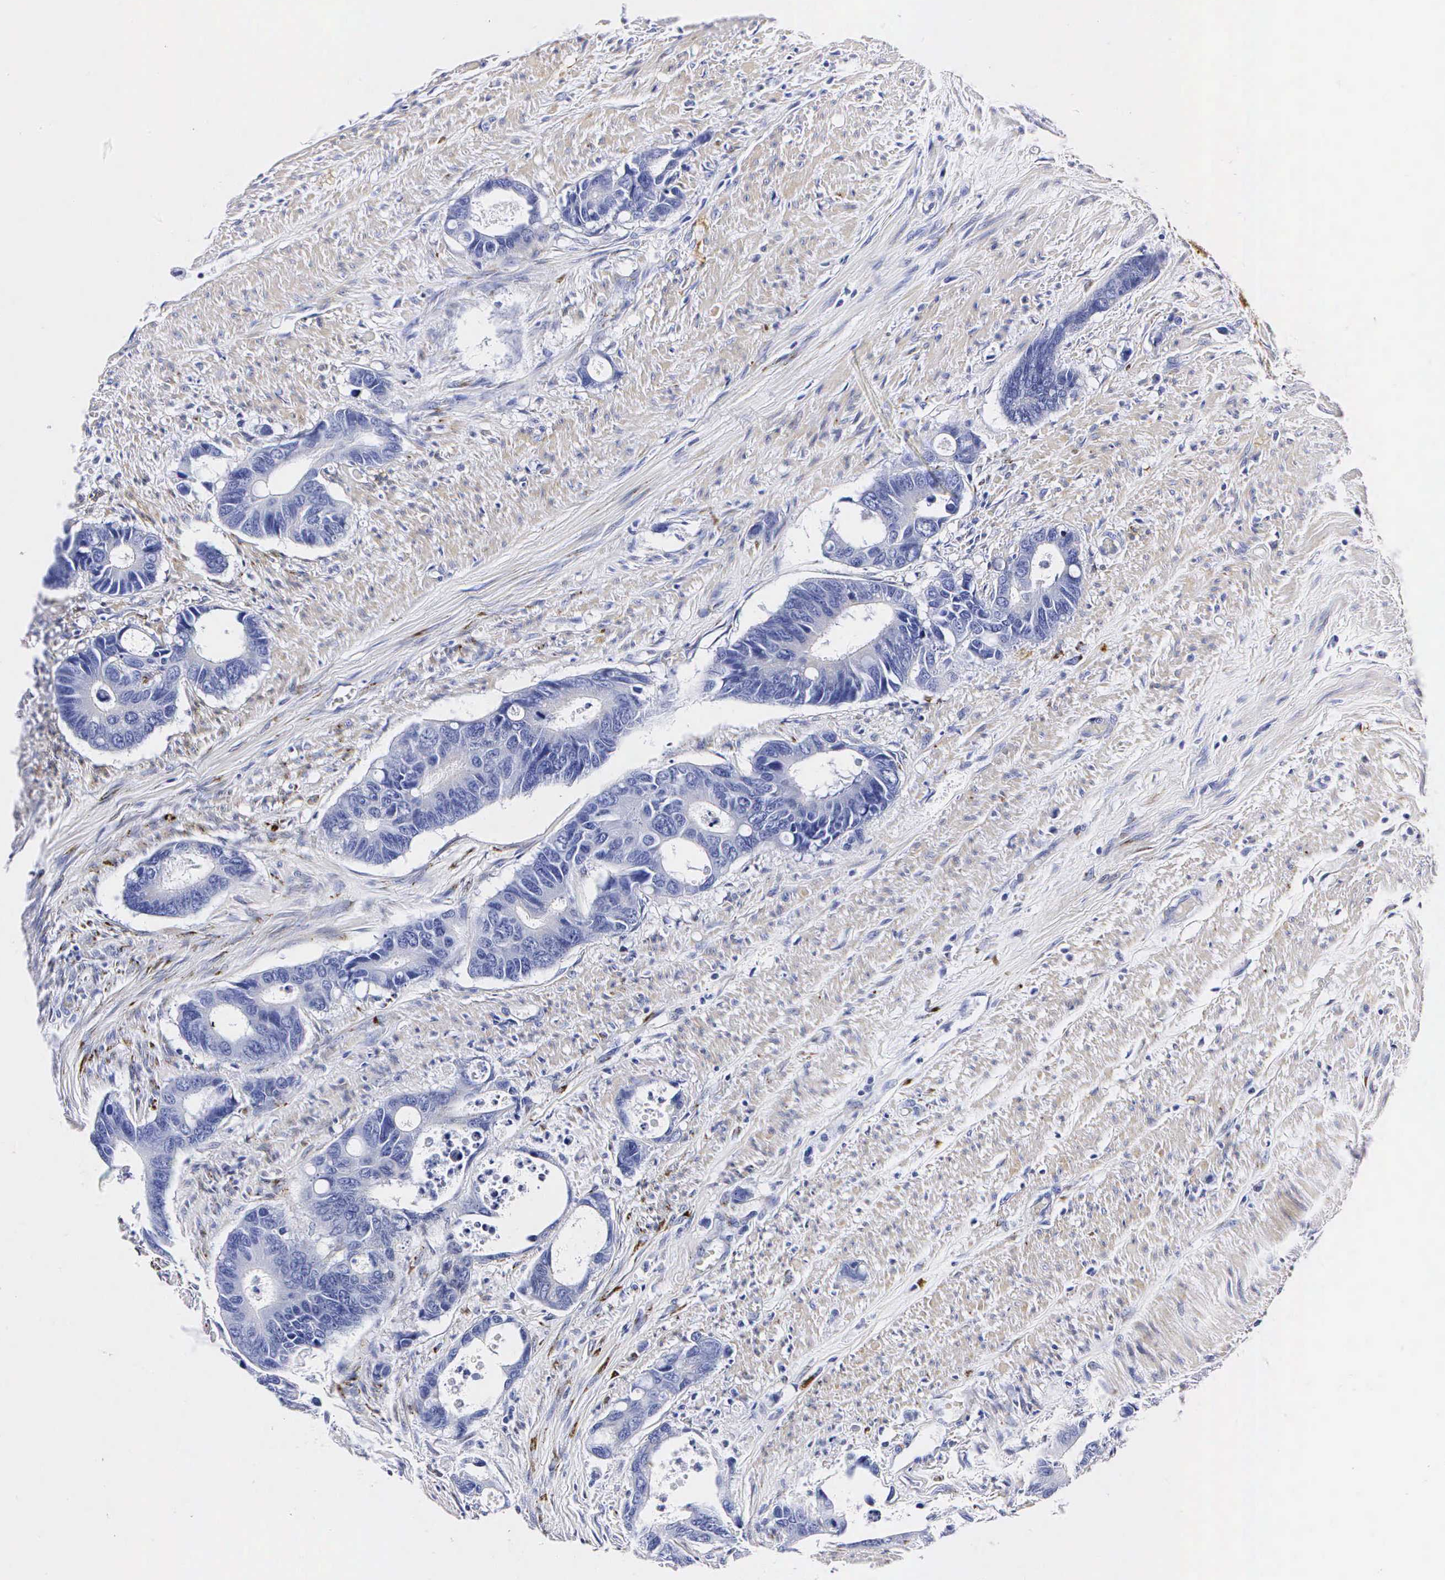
{"staining": {"intensity": "negative", "quantity": "none", "location": "none"}, "tissue": "colorectal cancer", "cell_type": "Tumor cells", "image_type": "cancer", "snomed": [{"axis": "morphology", "description": "Adenocarcinoma, NOS"}, {"axis": "topography", "description": "Colon"}], "caption": "High power microscopy histopathology image of an immunohistochemistry micrograph of colorectal cancer, revealing no significant staining in tumor cells.", "gene": "ENO2", "patient": {"sex": "male", "age": 49}}